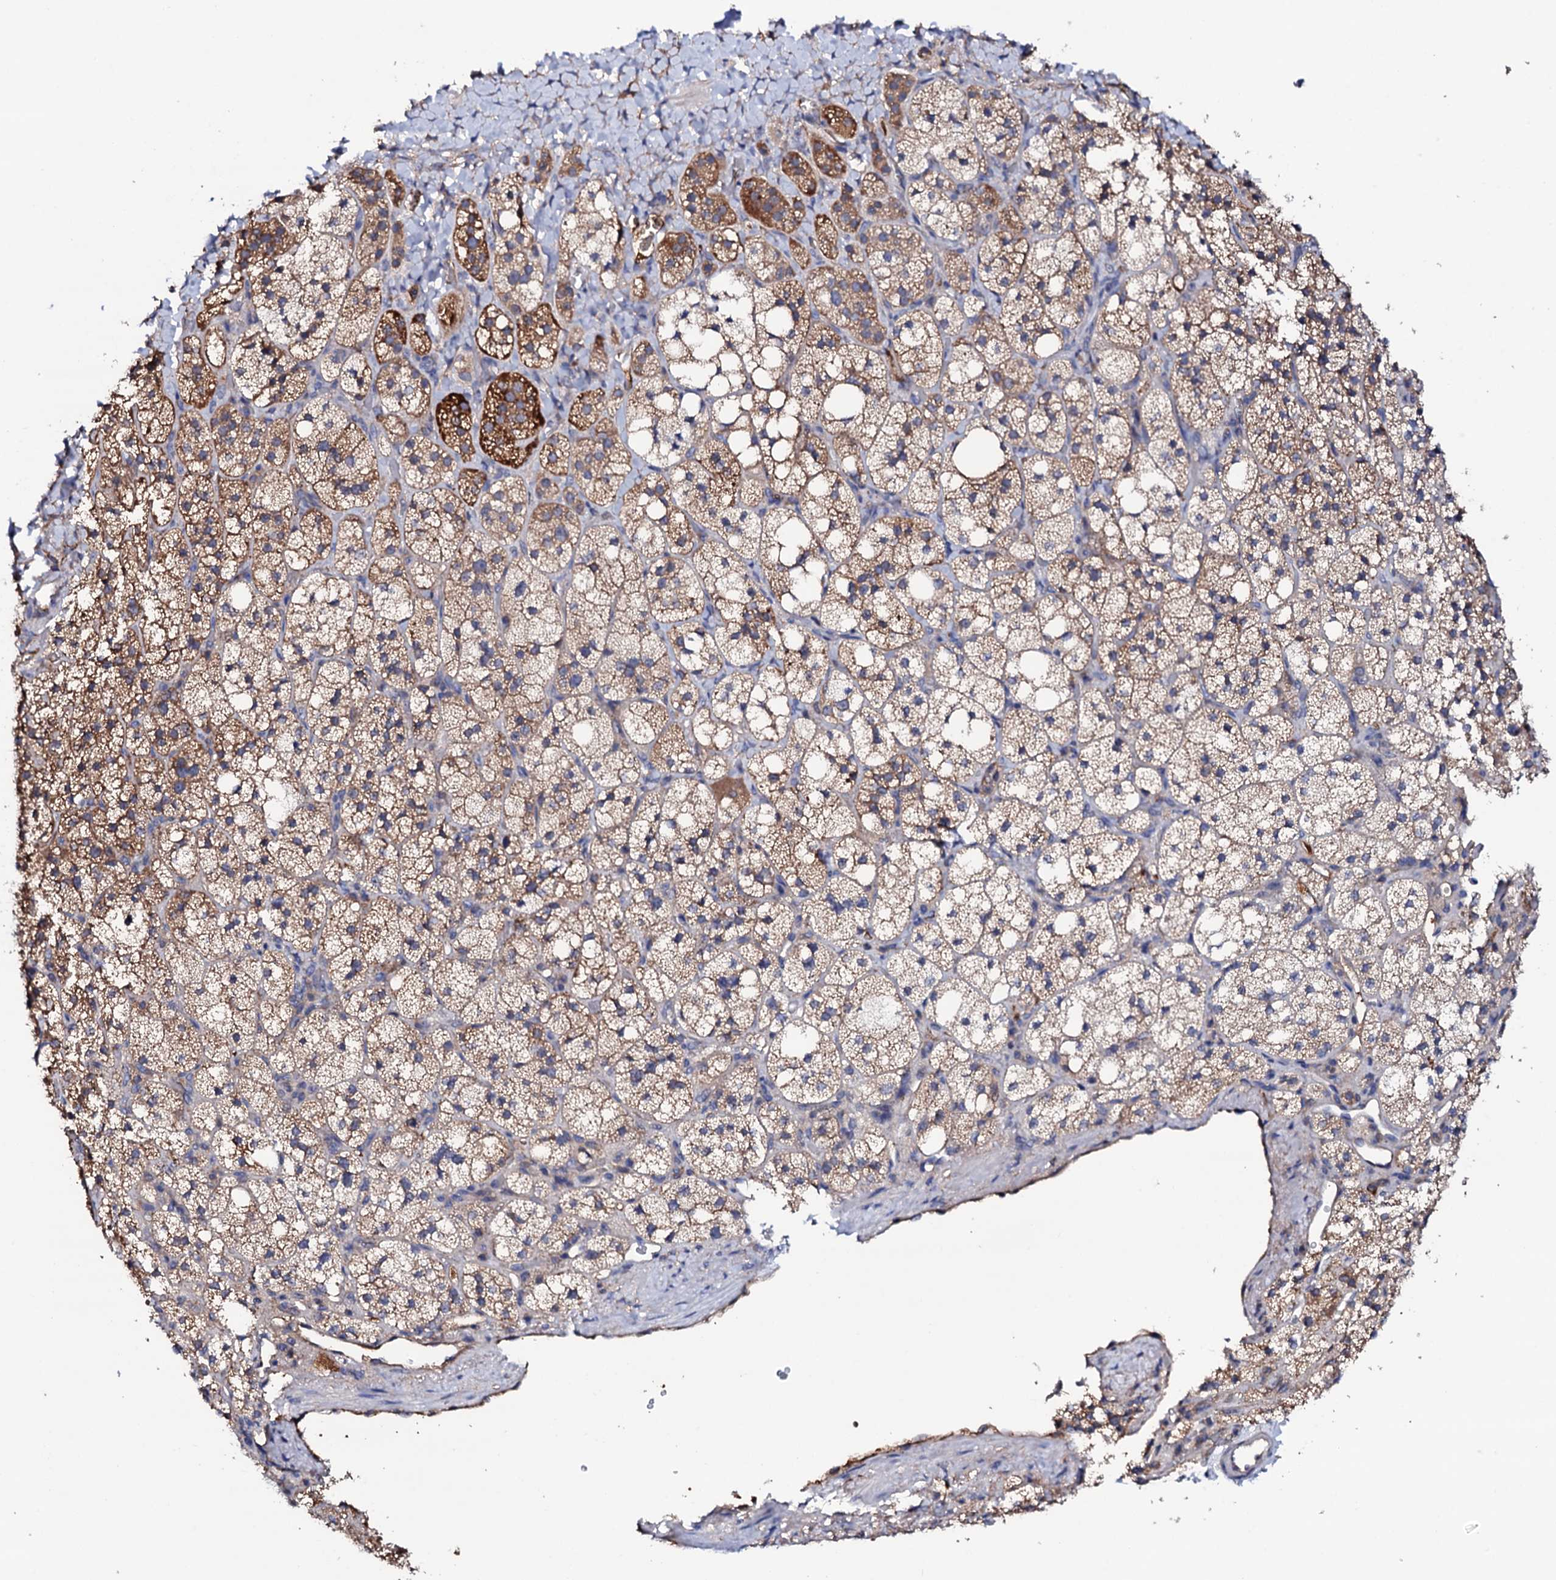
{"staining": {"intensity": "moderate", "quantity": "25%-75%", "location": "cytoplasmic/membranous"}, "tissue": "adrenal gland", "cell_type": "Glandular cells", "image_type": "normal", "snomed": [{"axis": "morphology", "description": "Normal tissue, NOS"}, {"axis": "topography", "description": "Adrenal gland"}], "caption": "Moderate cytoplasmic/membranous protein positivity is appreciated in about 25%-75% of glandular cells in adrenal gland. Nuclei are stained in blue.", "gene": "TCAF2C", "patient": {"sex": "male", "age": 61}}